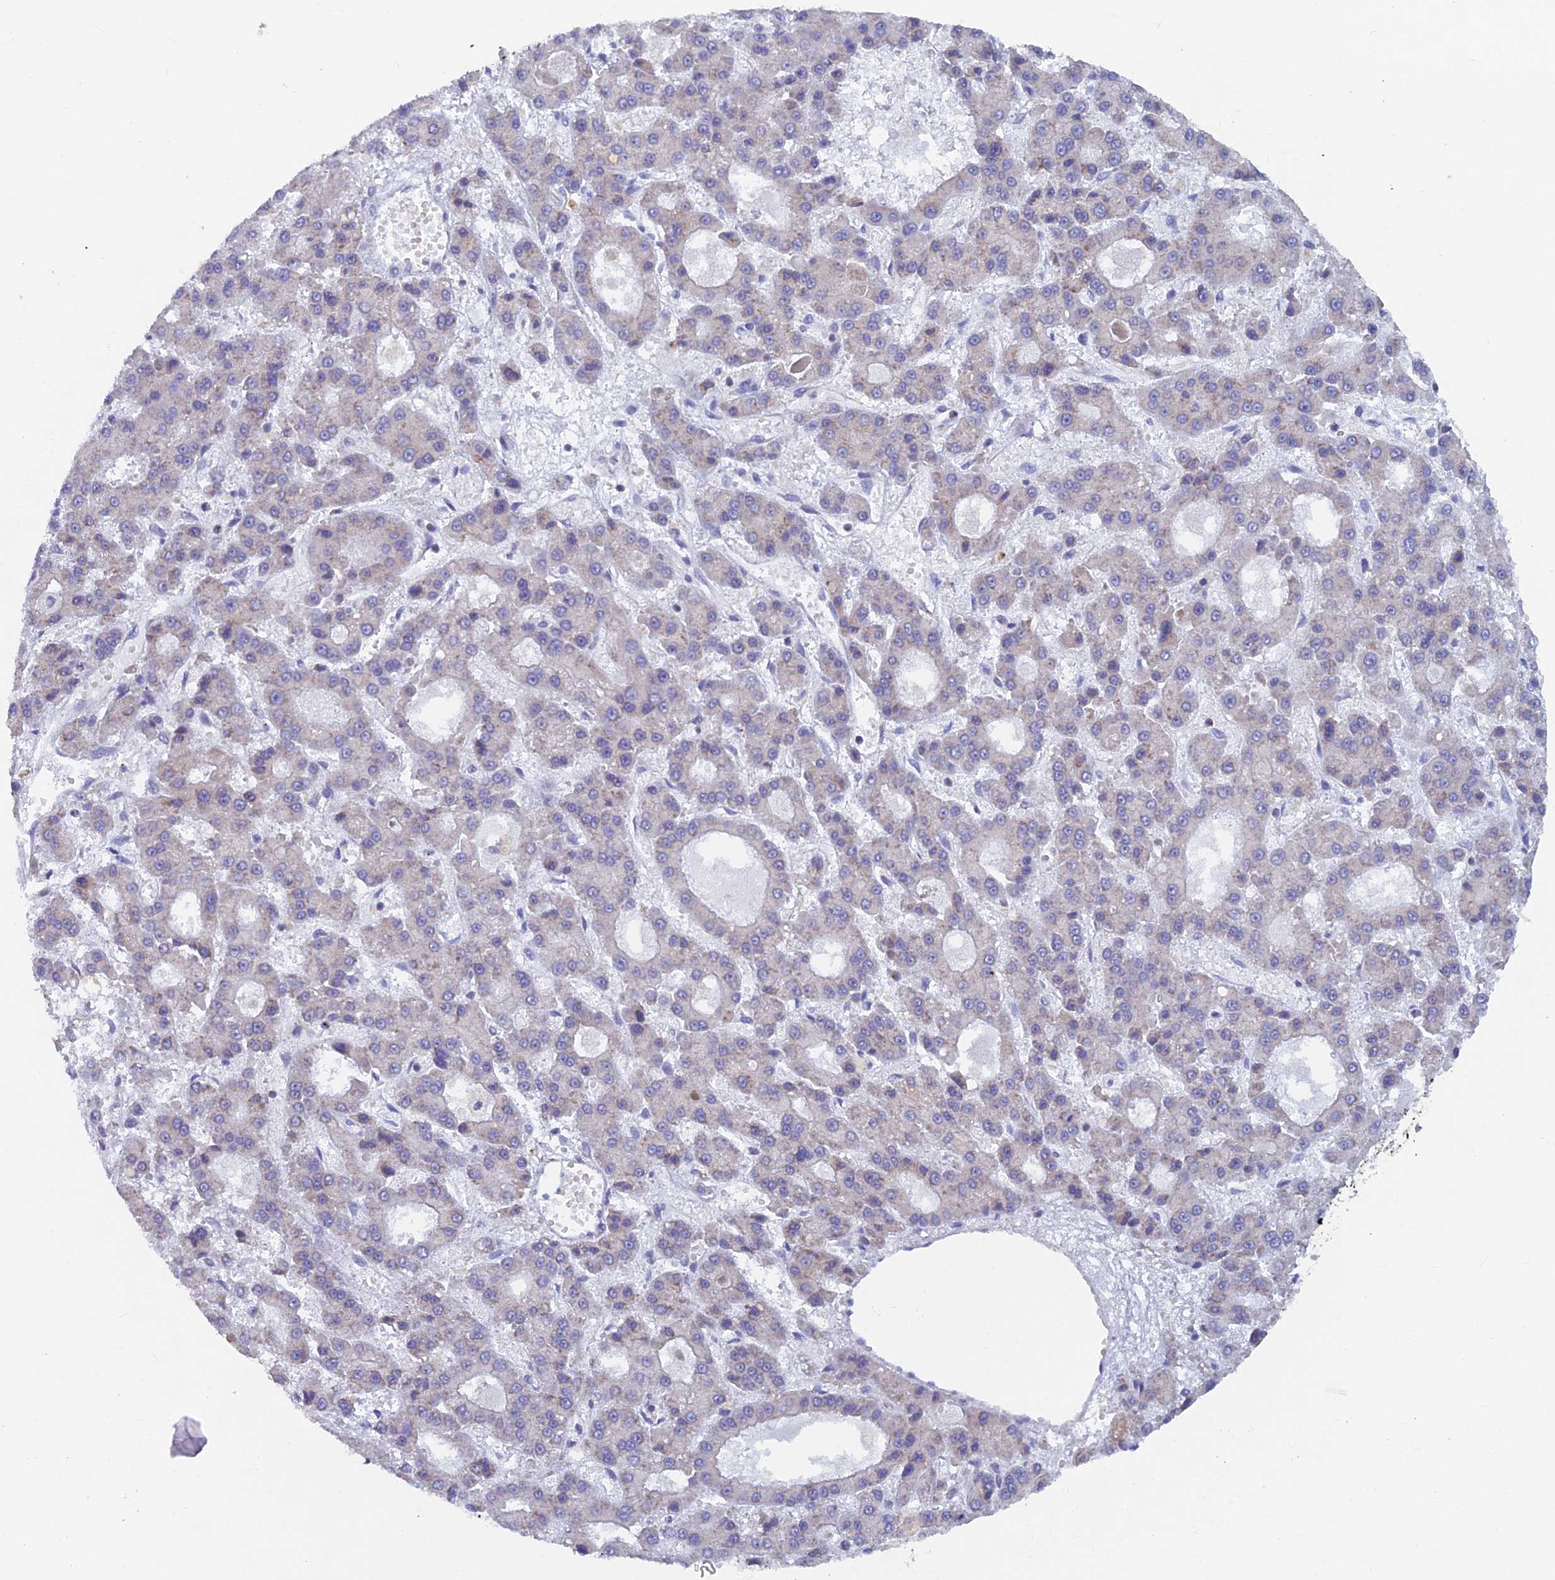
{"staining": {"intensity": "negative", "quantity": "none", "location": "none"}, "tissue": "liver cancer", "cell_type": "Tumor cells", "image_type": "cancer", "snomed": [{"axis": "morphology", "description": "Carcinoma, Hepatocellular, NOS"}, {"axis": "topography", "description": "Liver"}], "caption": "Hepatocellular carcinoma (liver) stained for a protein using immunohistochemistry (IHC) demonstrates no positivity tumor cells.", "gene": "ABI3BP", "patient": {"sex": "male", "age": 70}}